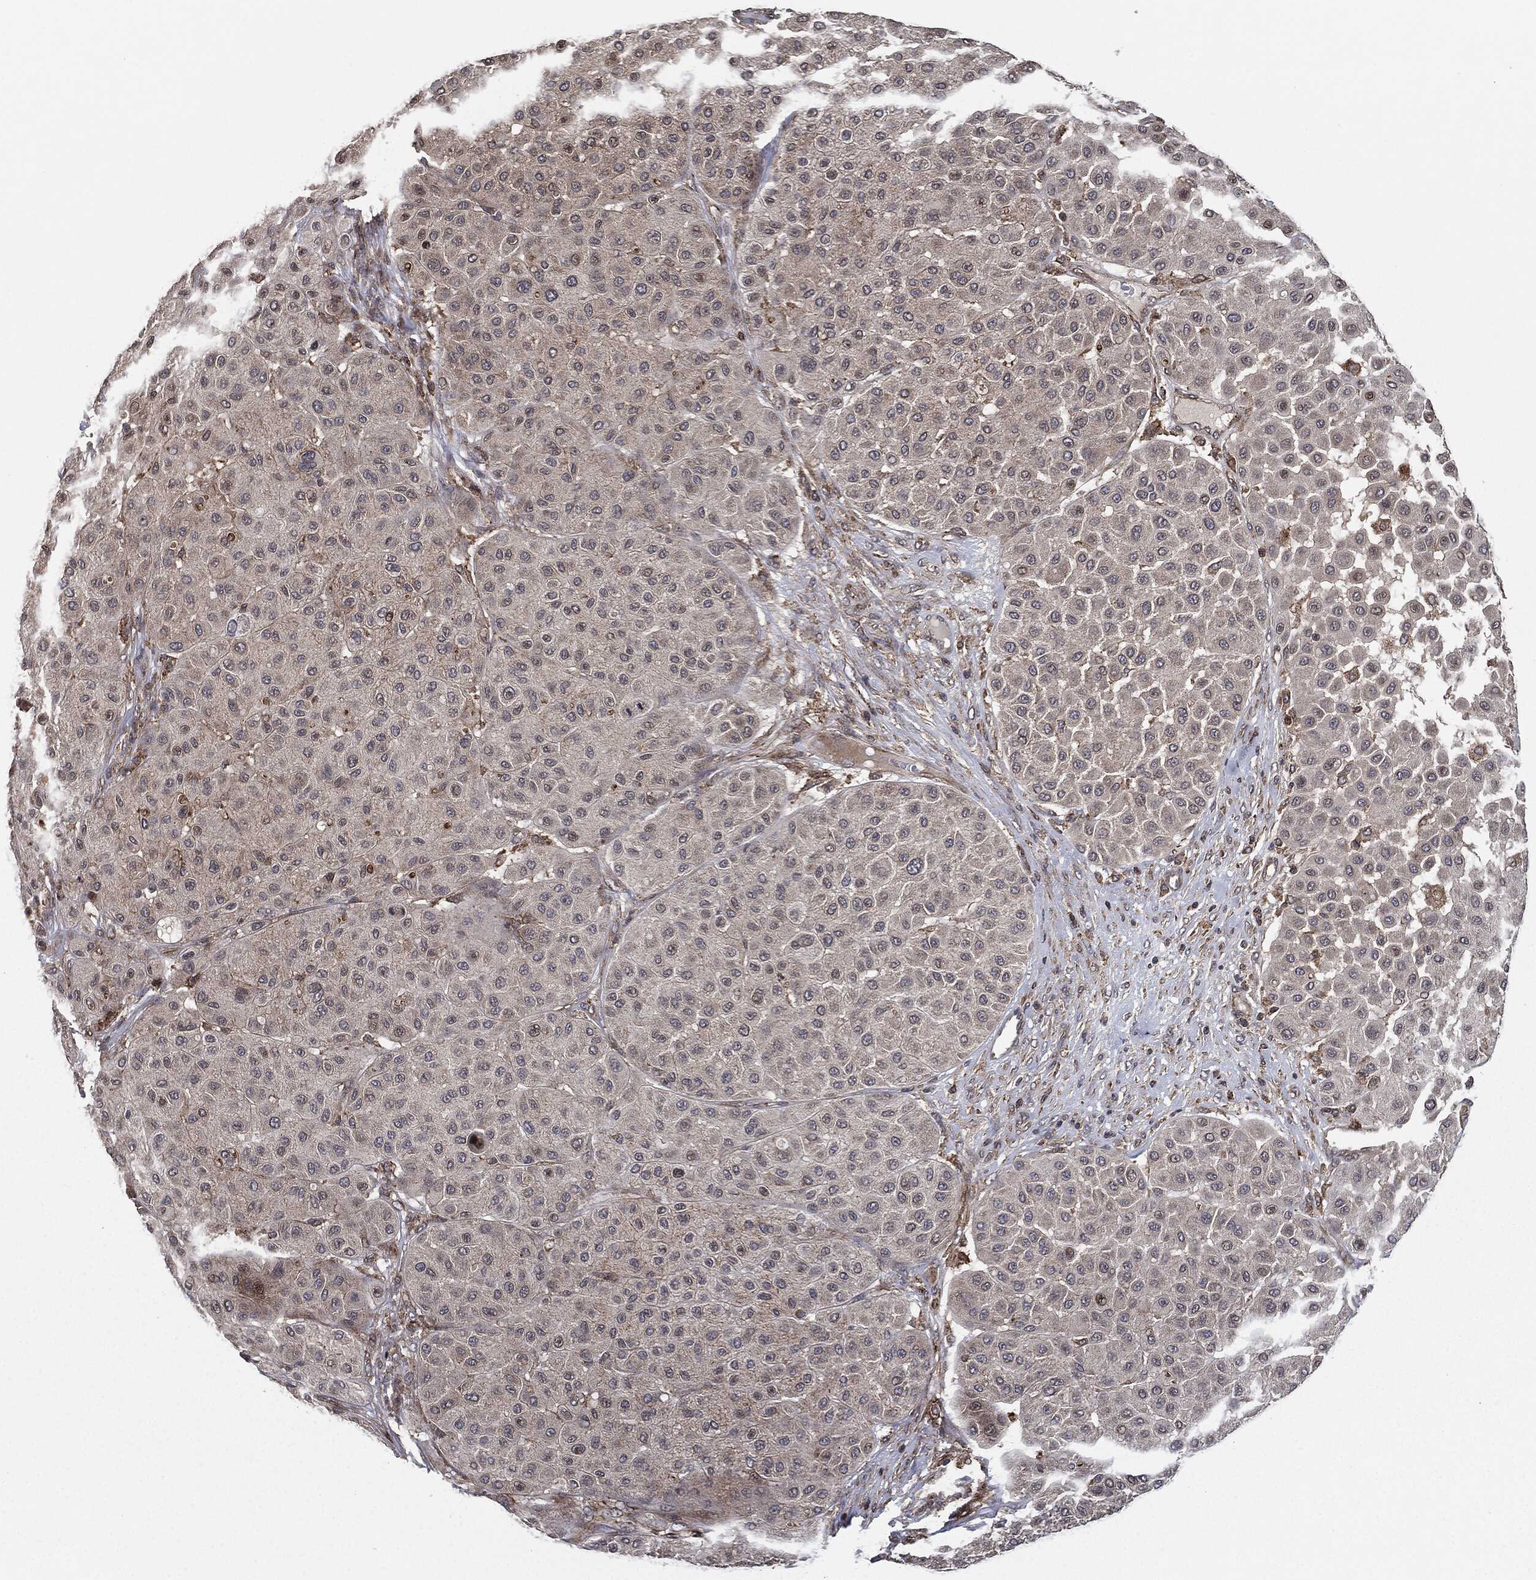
{"staining": {"intensity": "moderate", "quantity": "<25%", "location": "cytoplasmic/membranous"}, "tissue": "melanoma", "cell_type": "Tumor cells", "image_type": "cancer", "snomed": [{"axis": "morphology", "description": "Malignant melanoma, Metastatic site"}, {"axis": "topography", "description": "Smooth muscle"}], "caption": "Immunohistochemical staining of human malignant melanoma (metastatic site) exhibits low levels of moderate cytoplasmic/membranous protein expression in about <25% of tumor cells. (brown staining indicates protein expression, while blue staining denotes nuclei).", "gene": "UBR1", "patient": {"sex": "male", "age": 41}}